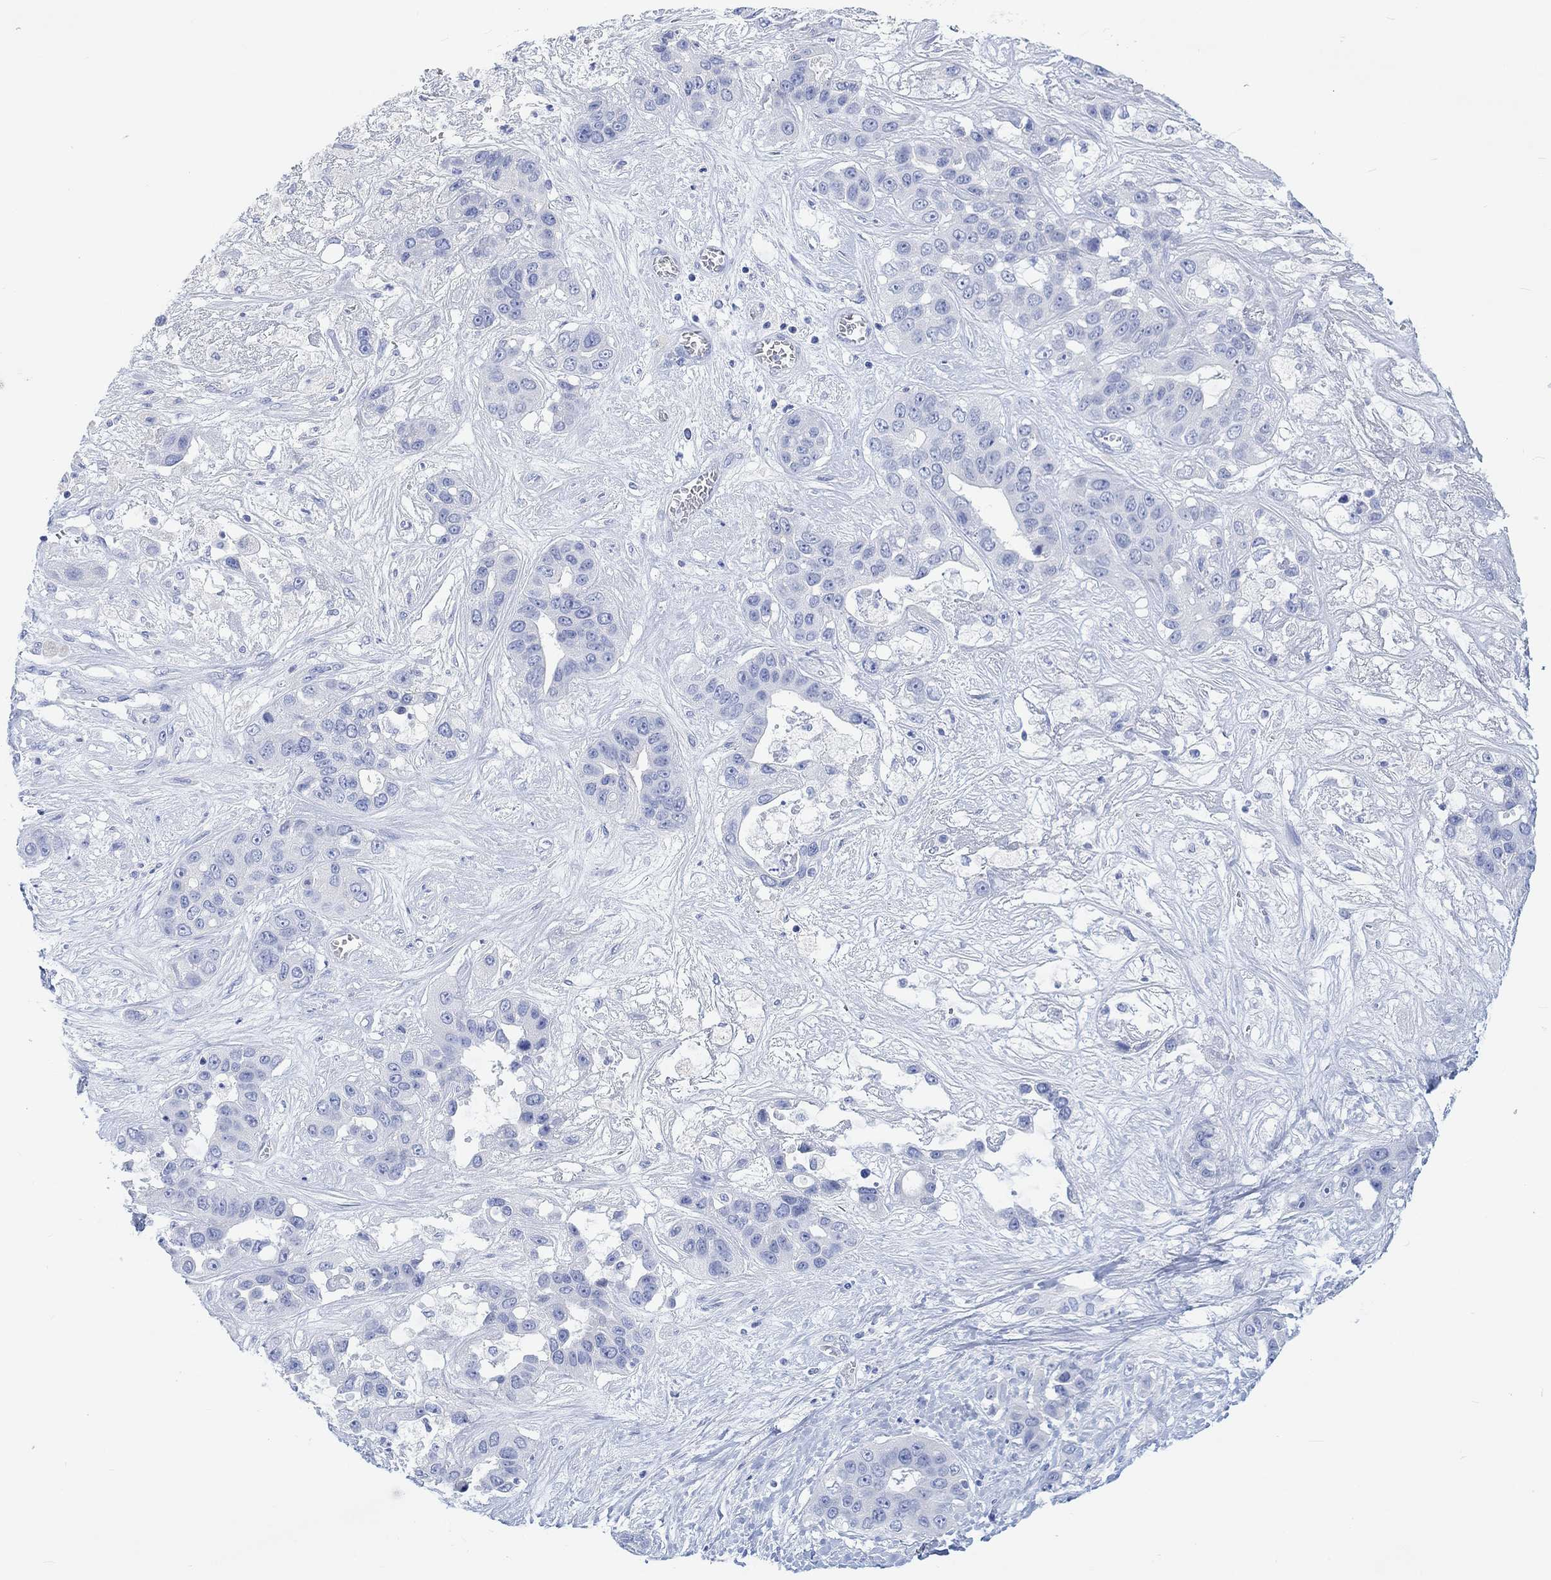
{"staining": {"intensity": "negative", "quantity": "none", "location": "none"}, "tissue": "liver cancer", "cell_type": "Tumor cells", "image_type": "cancer", "snomed": [{"axis": "morphology", "description": "Cholangiocarcinoma"}, {"axis": "topography", "description": "Liver"}], "caption": "Tumor cells show no significant expression in liver cancer. (Brightfield microscopy of DAB immunohistochemistry (IHC) at high magnification).", "gene": "CALCA", "patient": {"sex": "female", "age": 52}}